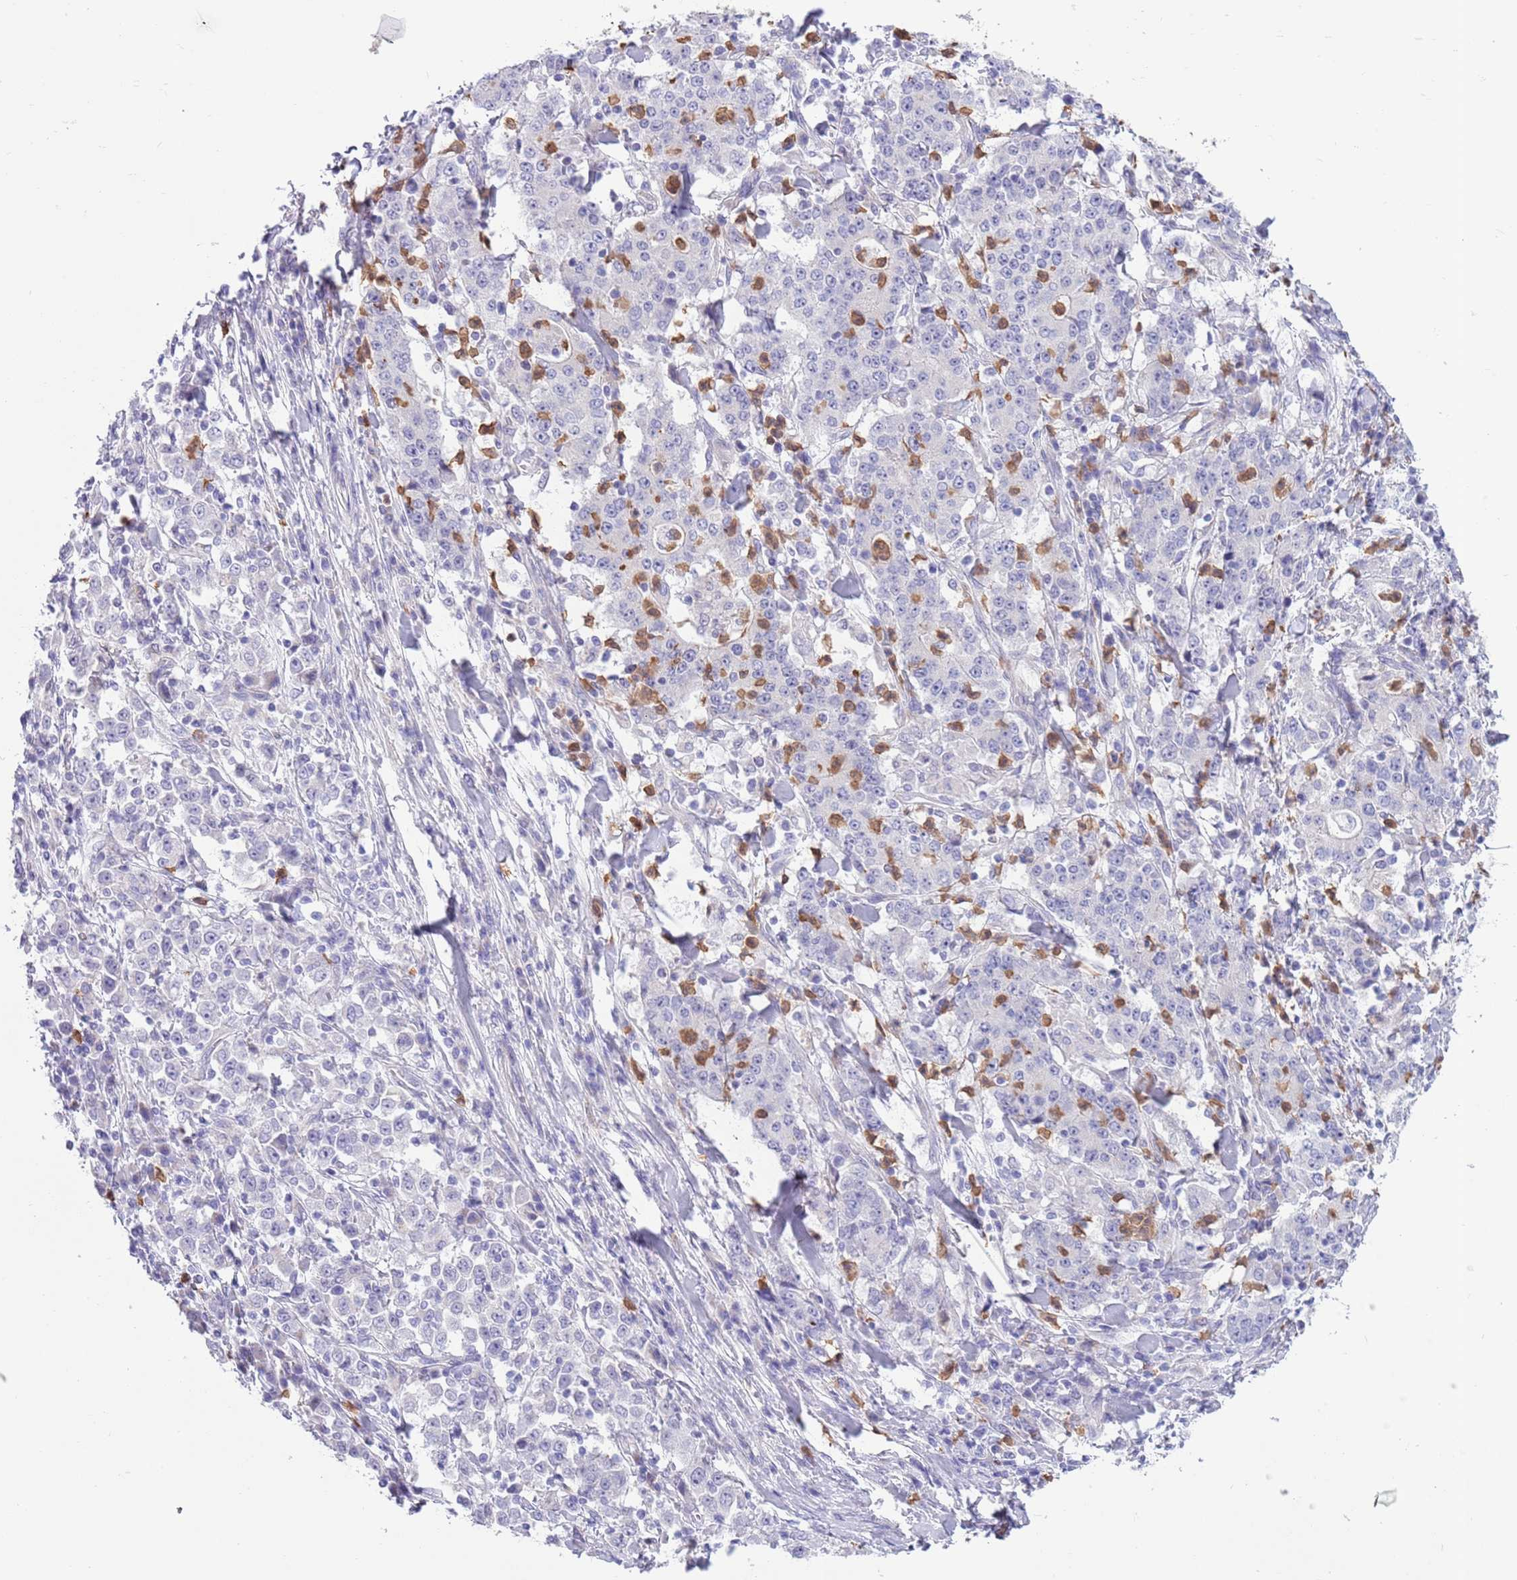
{"staining": {"intensity": "negative", "quantity": "none", "location": "none"}, "tissue": "stomach cancer", "cell_type": "Tumor cells", "image_type": "cancer", "snomed": [{"axis": "morphology", "description": "Normal tissue, NOS"}, {"axis": "morphology", "description": "Adenocarcinoma, NOS"}, {"axis": "topography", "description": "Stomach, upper"}, {"axis": "topography", "description": "Stomach"}], "caption": "The image shows no staining of tumor cells in stomach cancer (adenocarcinoma).", "gene": "ZFP2", "patient": {"sex": "male", "age": 59}}